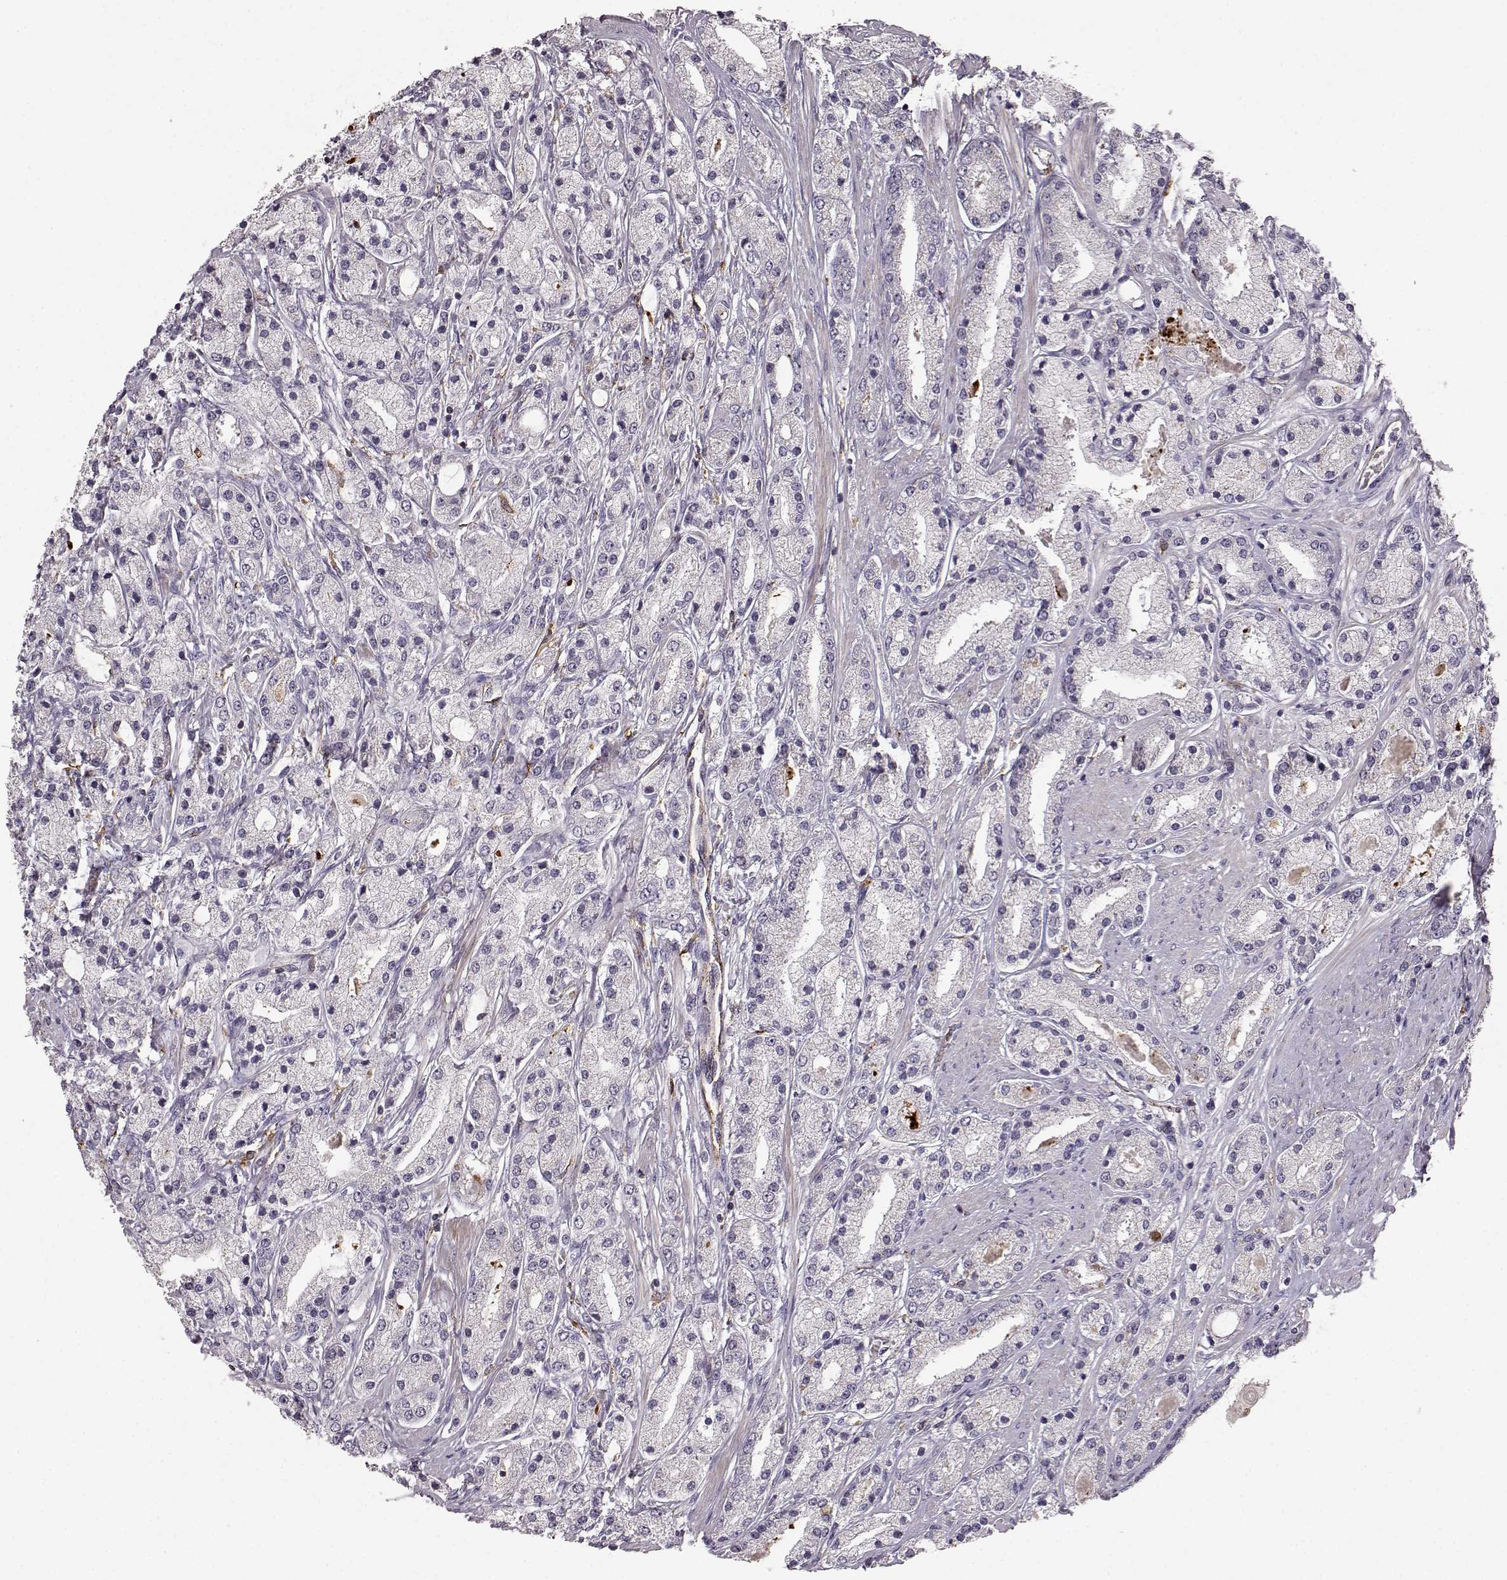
{"staining": {"intensity": "negative", "quantity": "none", "location": "none"}, "tissue": "prostate cancer", "cell_type": "Tumor cells", "image_type": "cancer", "snomed": [{"axis": "morphology", "description": "Adenocarcinoma, High grade"}, {"axis": "topography", "description": "Prostate"}], "caption": "There is no significant staining in tumor cells of high-grade adenocarcinoma (prostate).", "gene": "CCNF", "patient": {"sex": "male", "age": 67}}